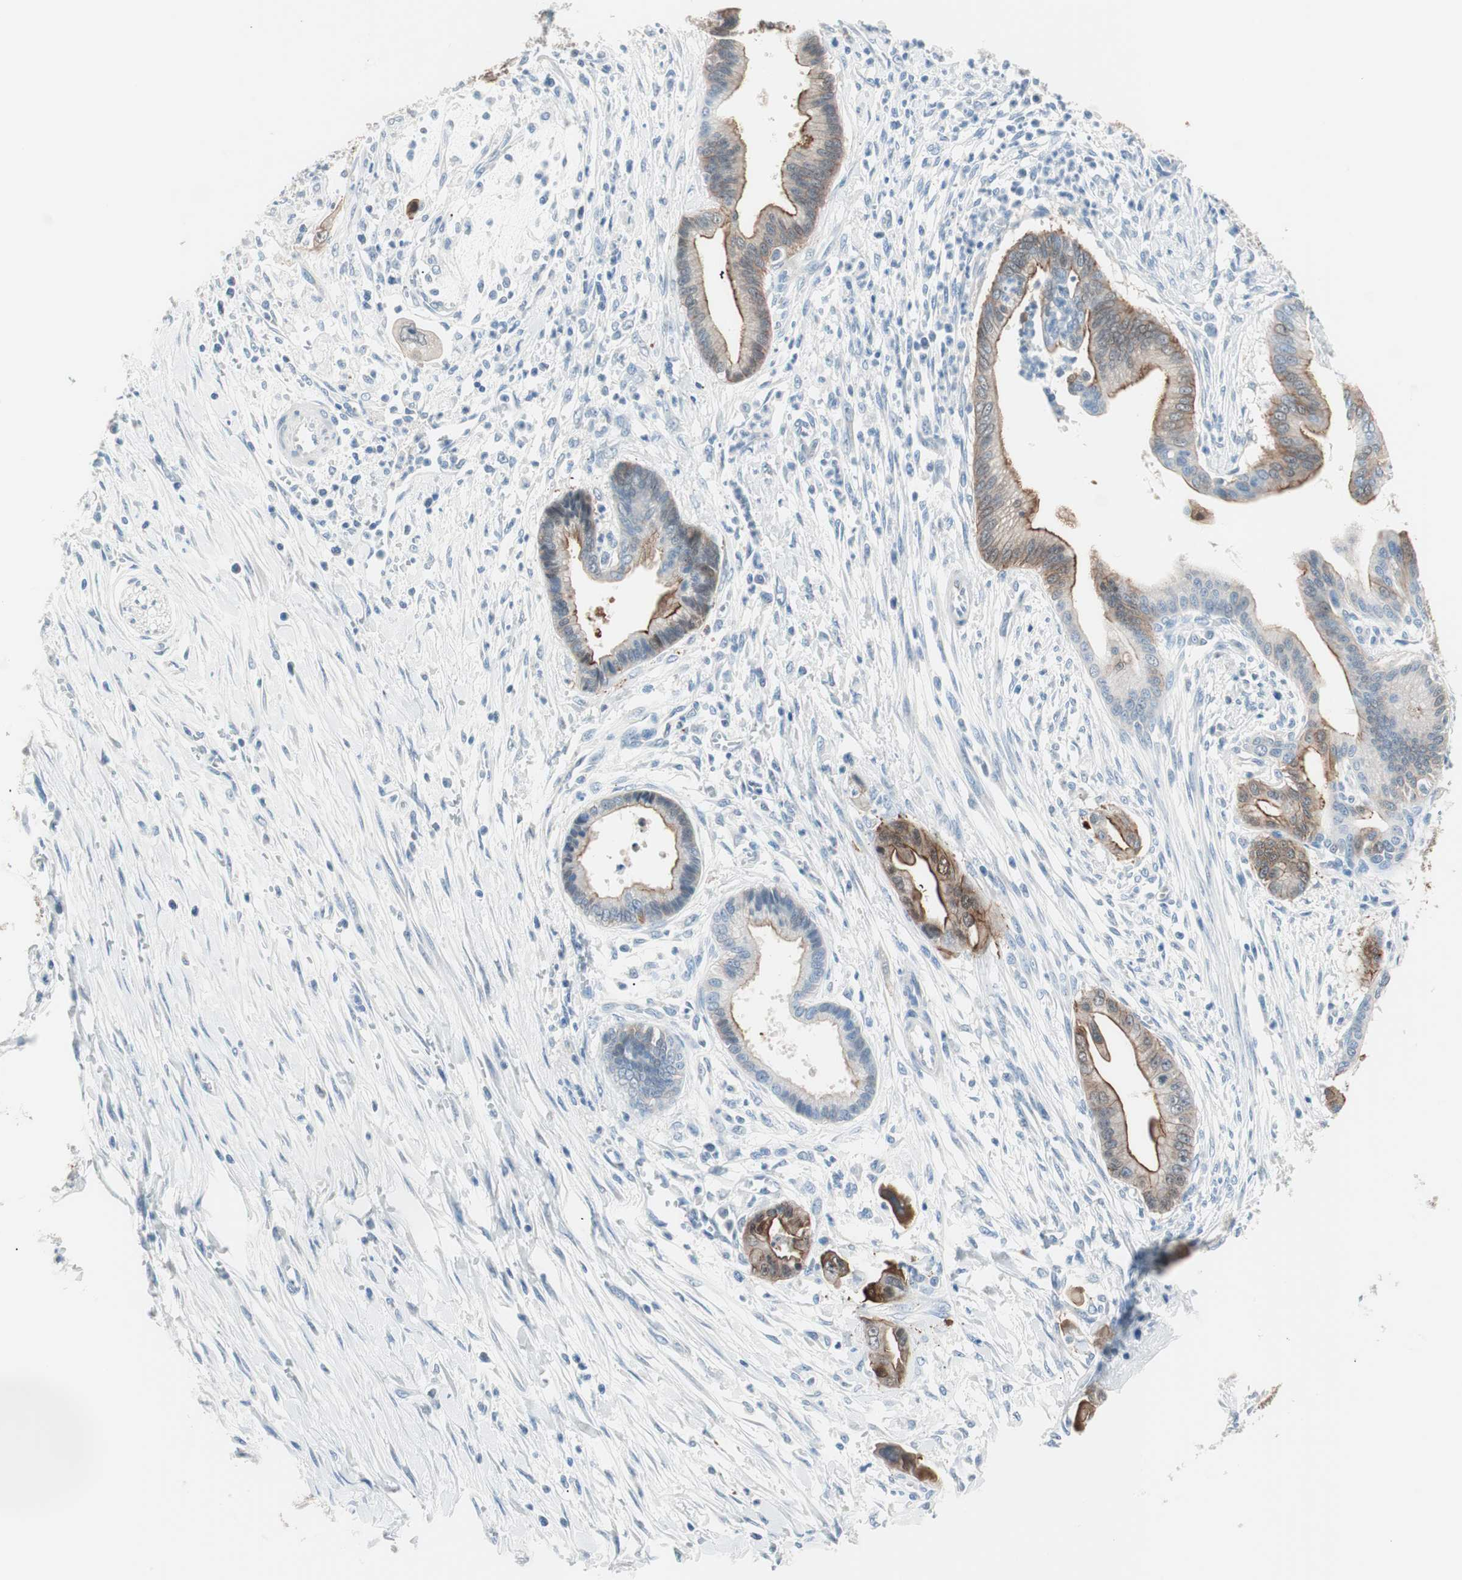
{"staining": {"intensity": "strong", "quantity": ">75%", "location": "cytoplasmic/membranous"}, "tissue": "pancreatic cancer", "cell_type": "Tumor cells", "image_type": "cancer", "snomed": [{"axis": "morphology", "description": "Adenocarcinoma, NOS"}, {"axis": "topography", "description": "Pancreas"}], "caption": "IHC image of neoplastic tissue: human pancreatic cancer stained using immunohistochemistry exhibits high levels of strong protein expression localized specifically in the cytoplasmic/membranous of tumor cells, appearing as a cytoplasmic/membranous brown color.", "gene": "VIL1", "patient": {"sex": "male", "age": 59}}